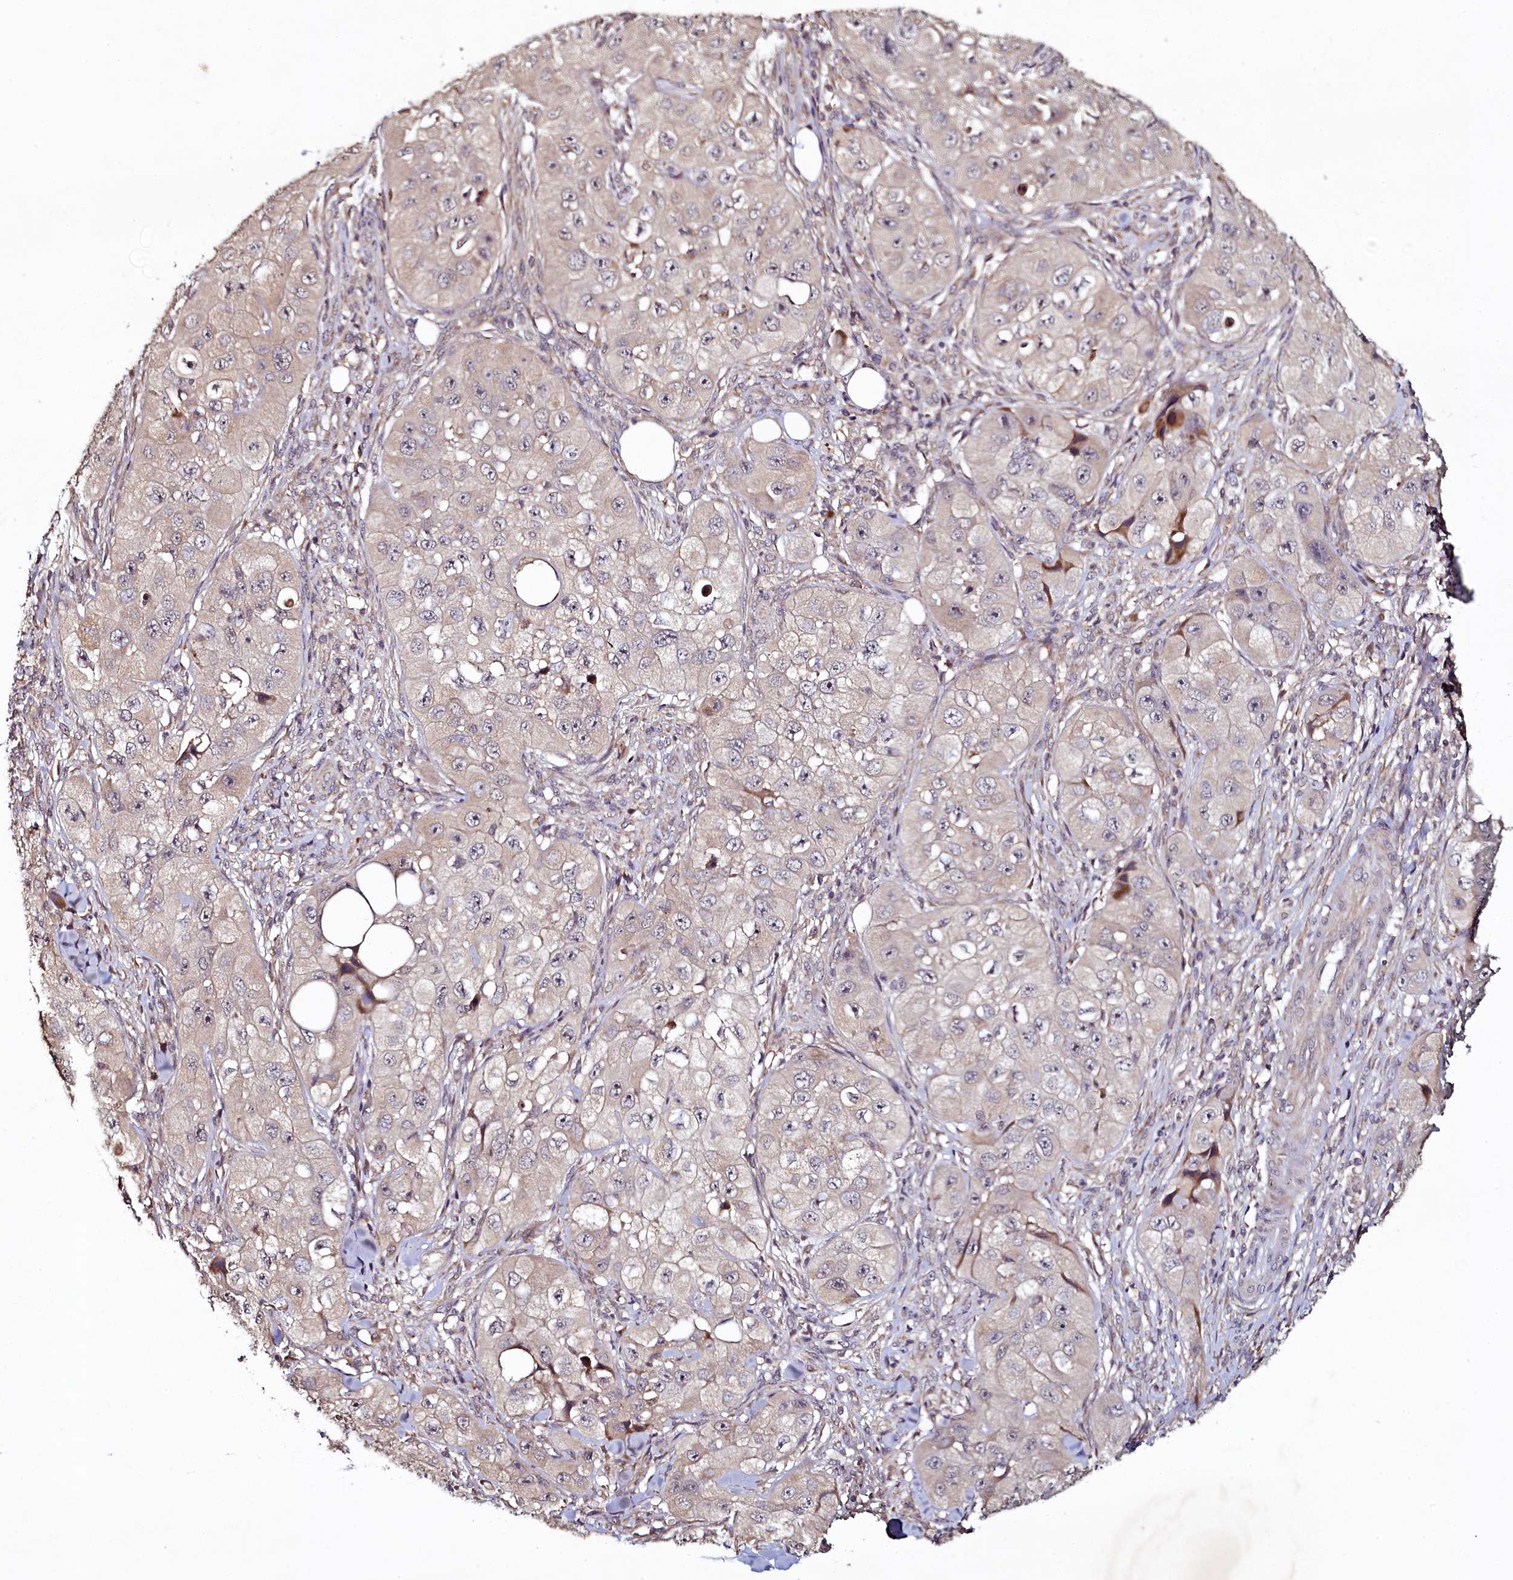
{"staining": {"intensity": "weak", "quantity": "<25%", "location": "cytoplasmic/membranous"}, "tissue": "skin cancer", "cell_type": "Tumor cells", "image_type": "cancer", "snomed": [{"axis": "morphology", "description": "Squamous cell carcinoma, NOS"}, {"axis": "topography", "description": "Skin"}, {"axis": "topography", "description": "Subcutis"}], "caption": "A photomicrograph of skin cancer (squamous cell carcinoma) stained for a protein reveals no brown staining in tumor cells.", "gene": "SEC24C", "patient": {"sex": "male", "age": 73}}